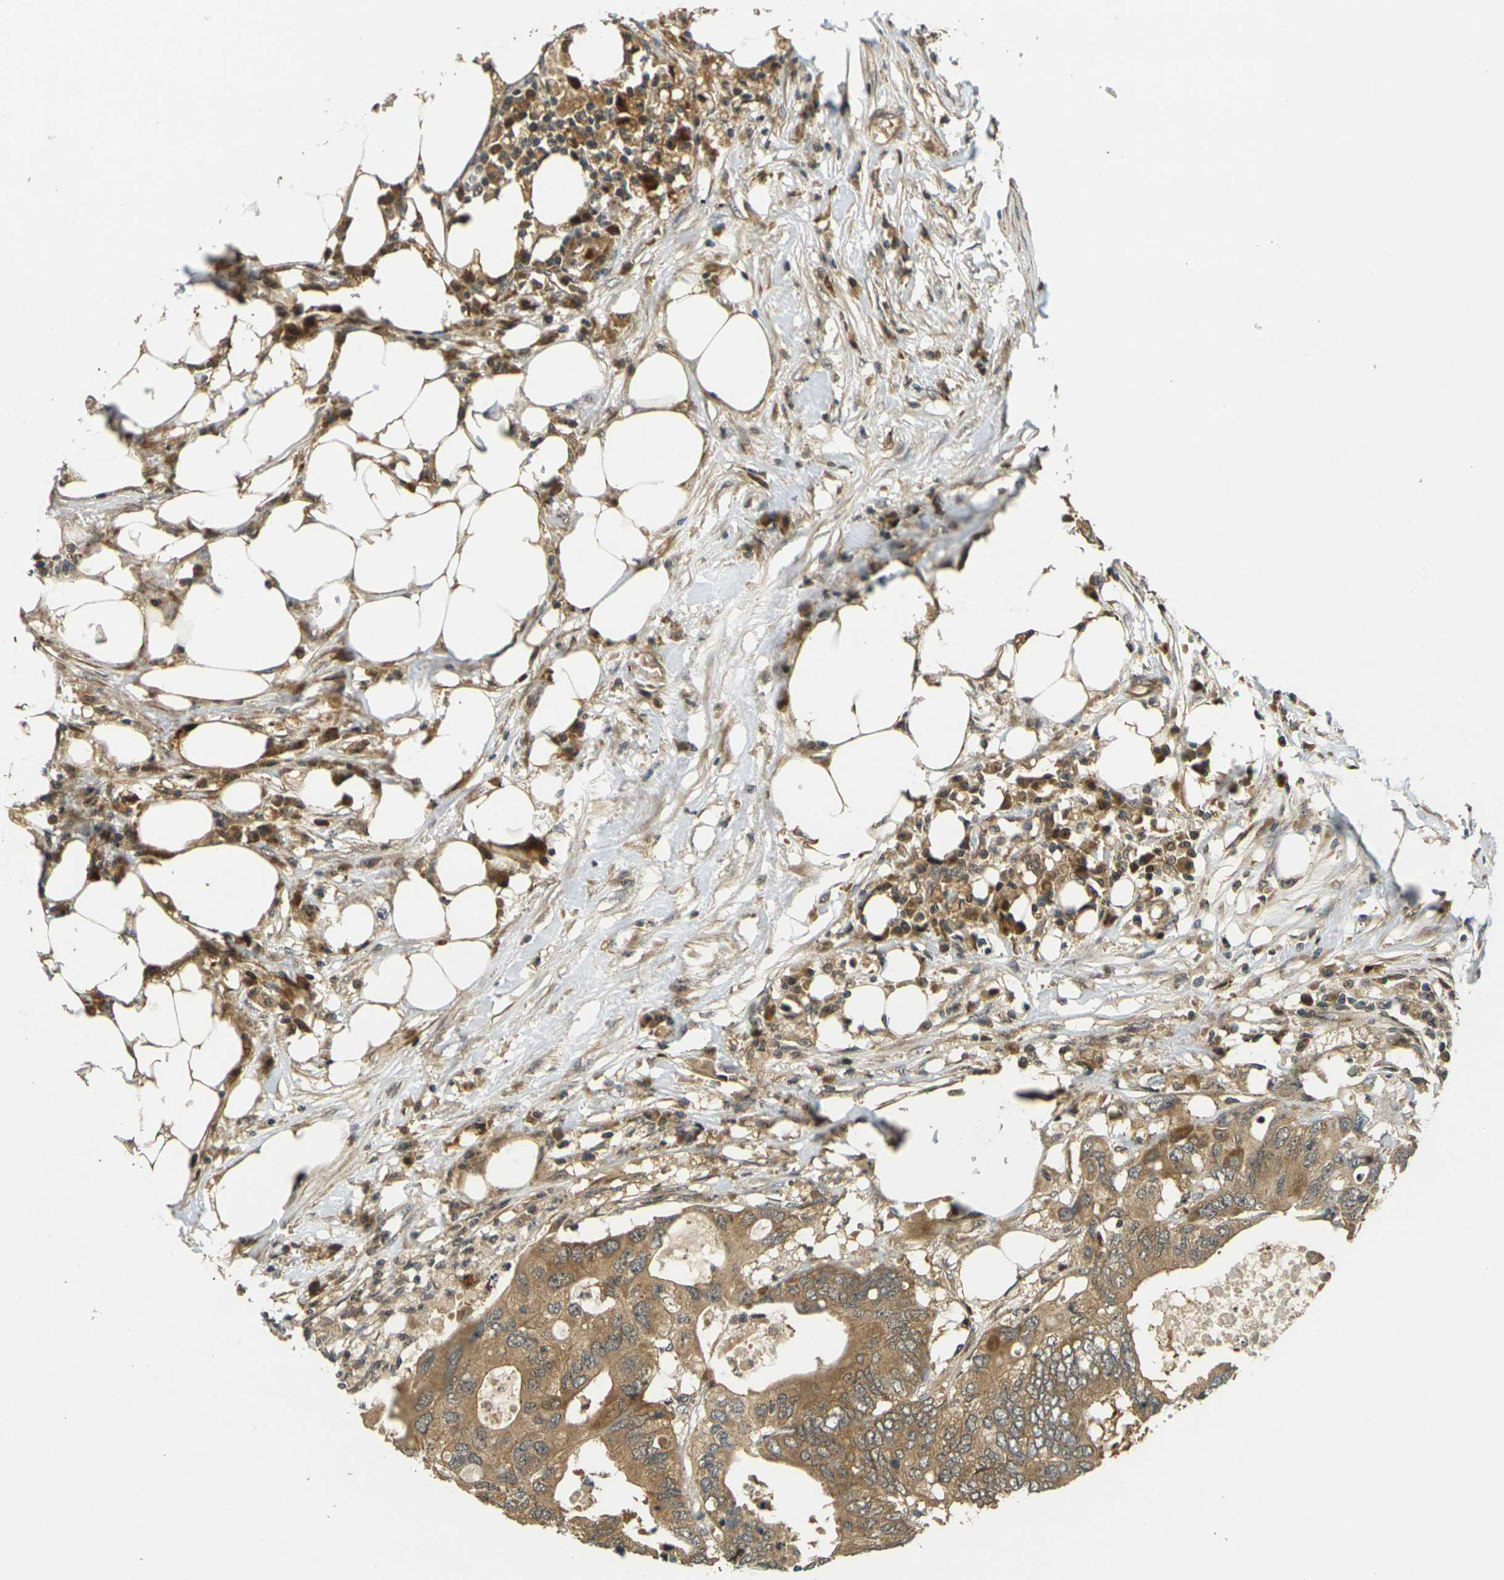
{"staining": {"intensity": "moderate", "quantity": ">75%", "location": "cytoplasmic/membranous"}, "tissue": "colorectal cancer", "cell_type": "Tumor cells", "image_type": "cancer", "snomed": [{"axis": "morphology", "description": "Adenocarcinoma, NOS"}, {"axis": "topography", "description": "Colon"}], "caption": "A high-resolution photomicrograph shows immunohistochemistry staining of colorectal cancer (adenocarcinoma), which demonstrates moderate cytoplasmic/membranous expression in approximately >75% of tumor cells.", "gene": "KLHL8", "patient": {"sex": "male", "age": 71}}